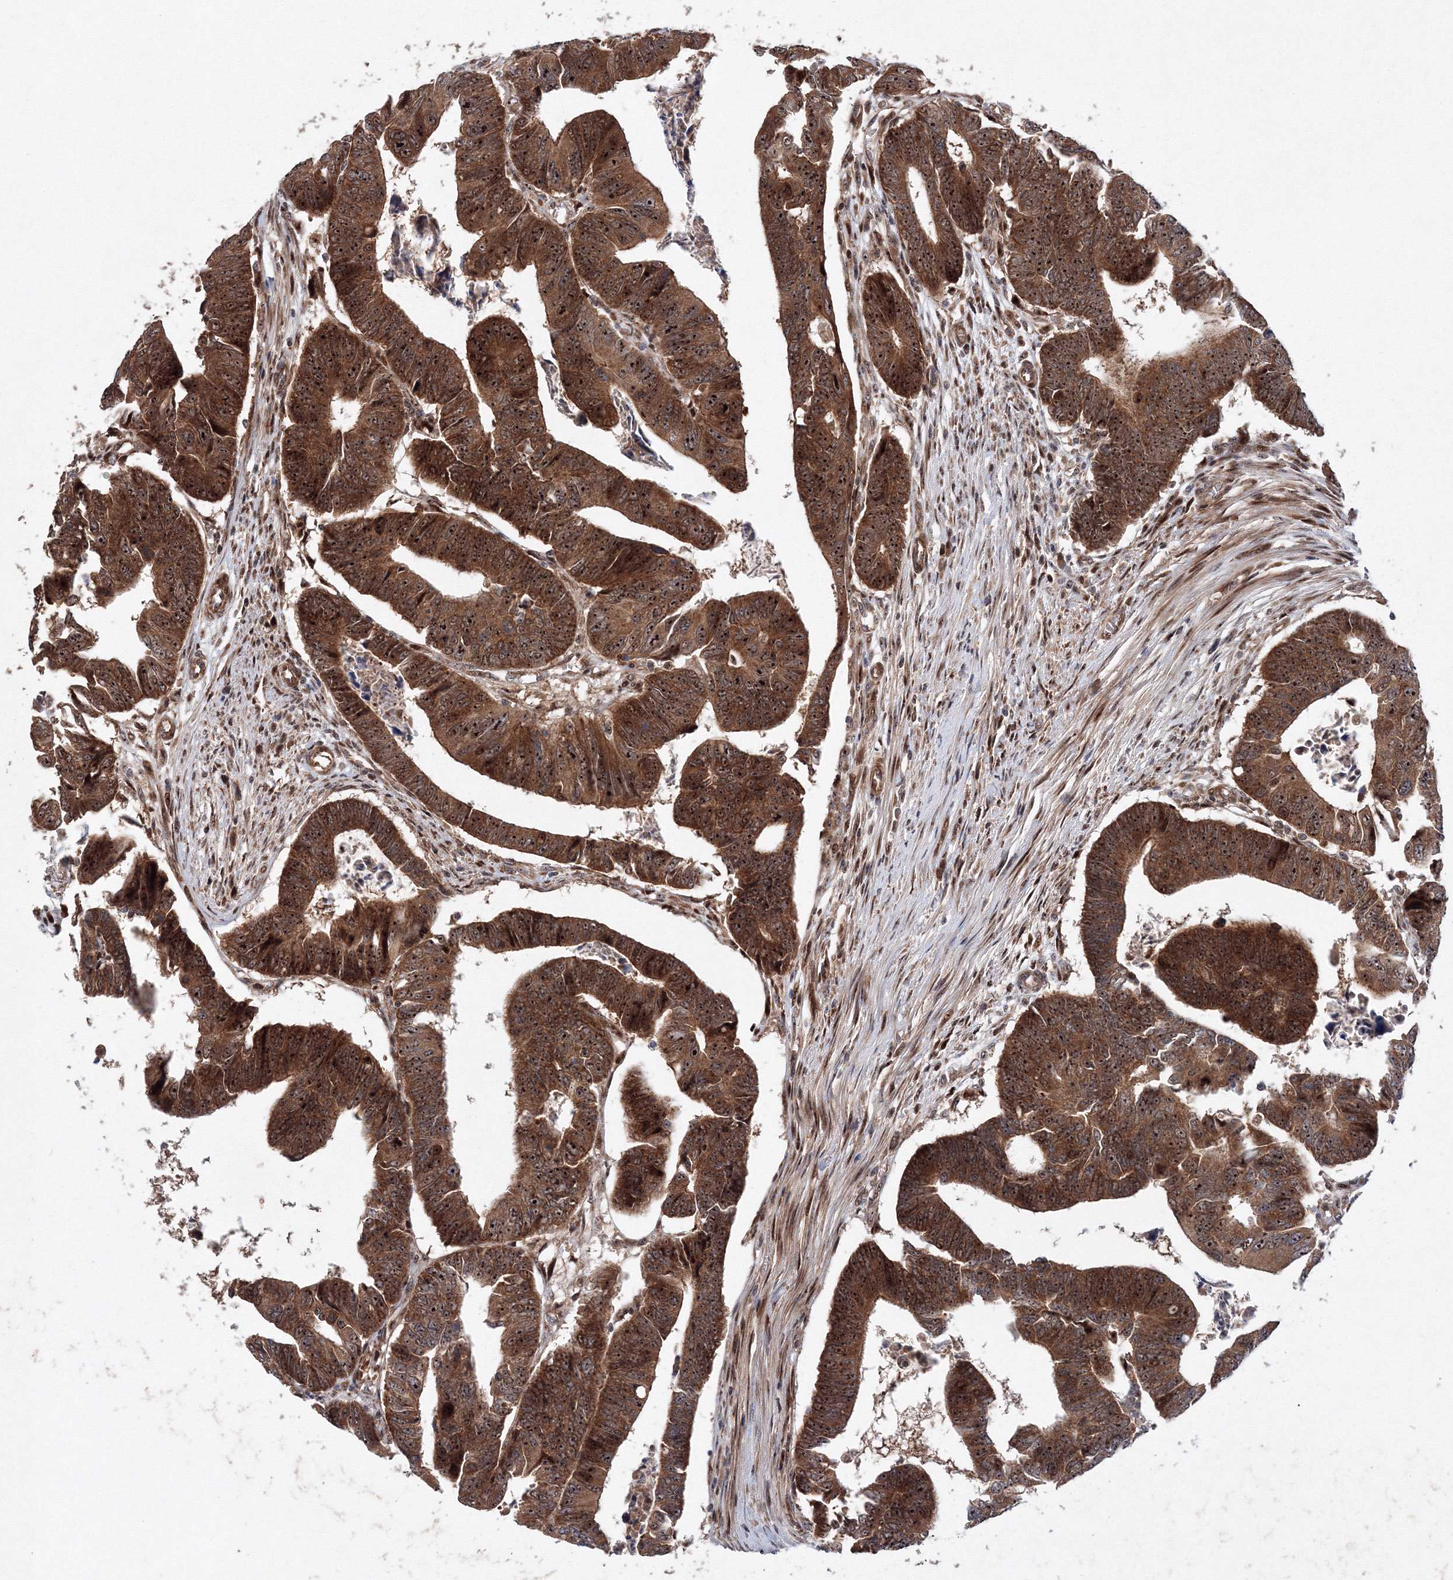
{"staining": {"intensity": "strong", "quantity": ">75%", "location": "cytoplasmic/membranous,nuclear"}, "tissue": "colorectal cancer", "cell_type": "Tumor cells", "image_type": "cancer", "snomed": [{"axis": "morphology", "description": "Adenocarcinoma, NOS"}, {"axis": "topography", "description": "Rectum"}], "caption": "About >75% of tumor cells in colorectal cancer display strong cytoplasmic/membranous and nuclear protein positivity as visualized by brown immunohistochemical staining.", "gene": "ANKAR", "patient": {"sex": "female", "age": 65}}